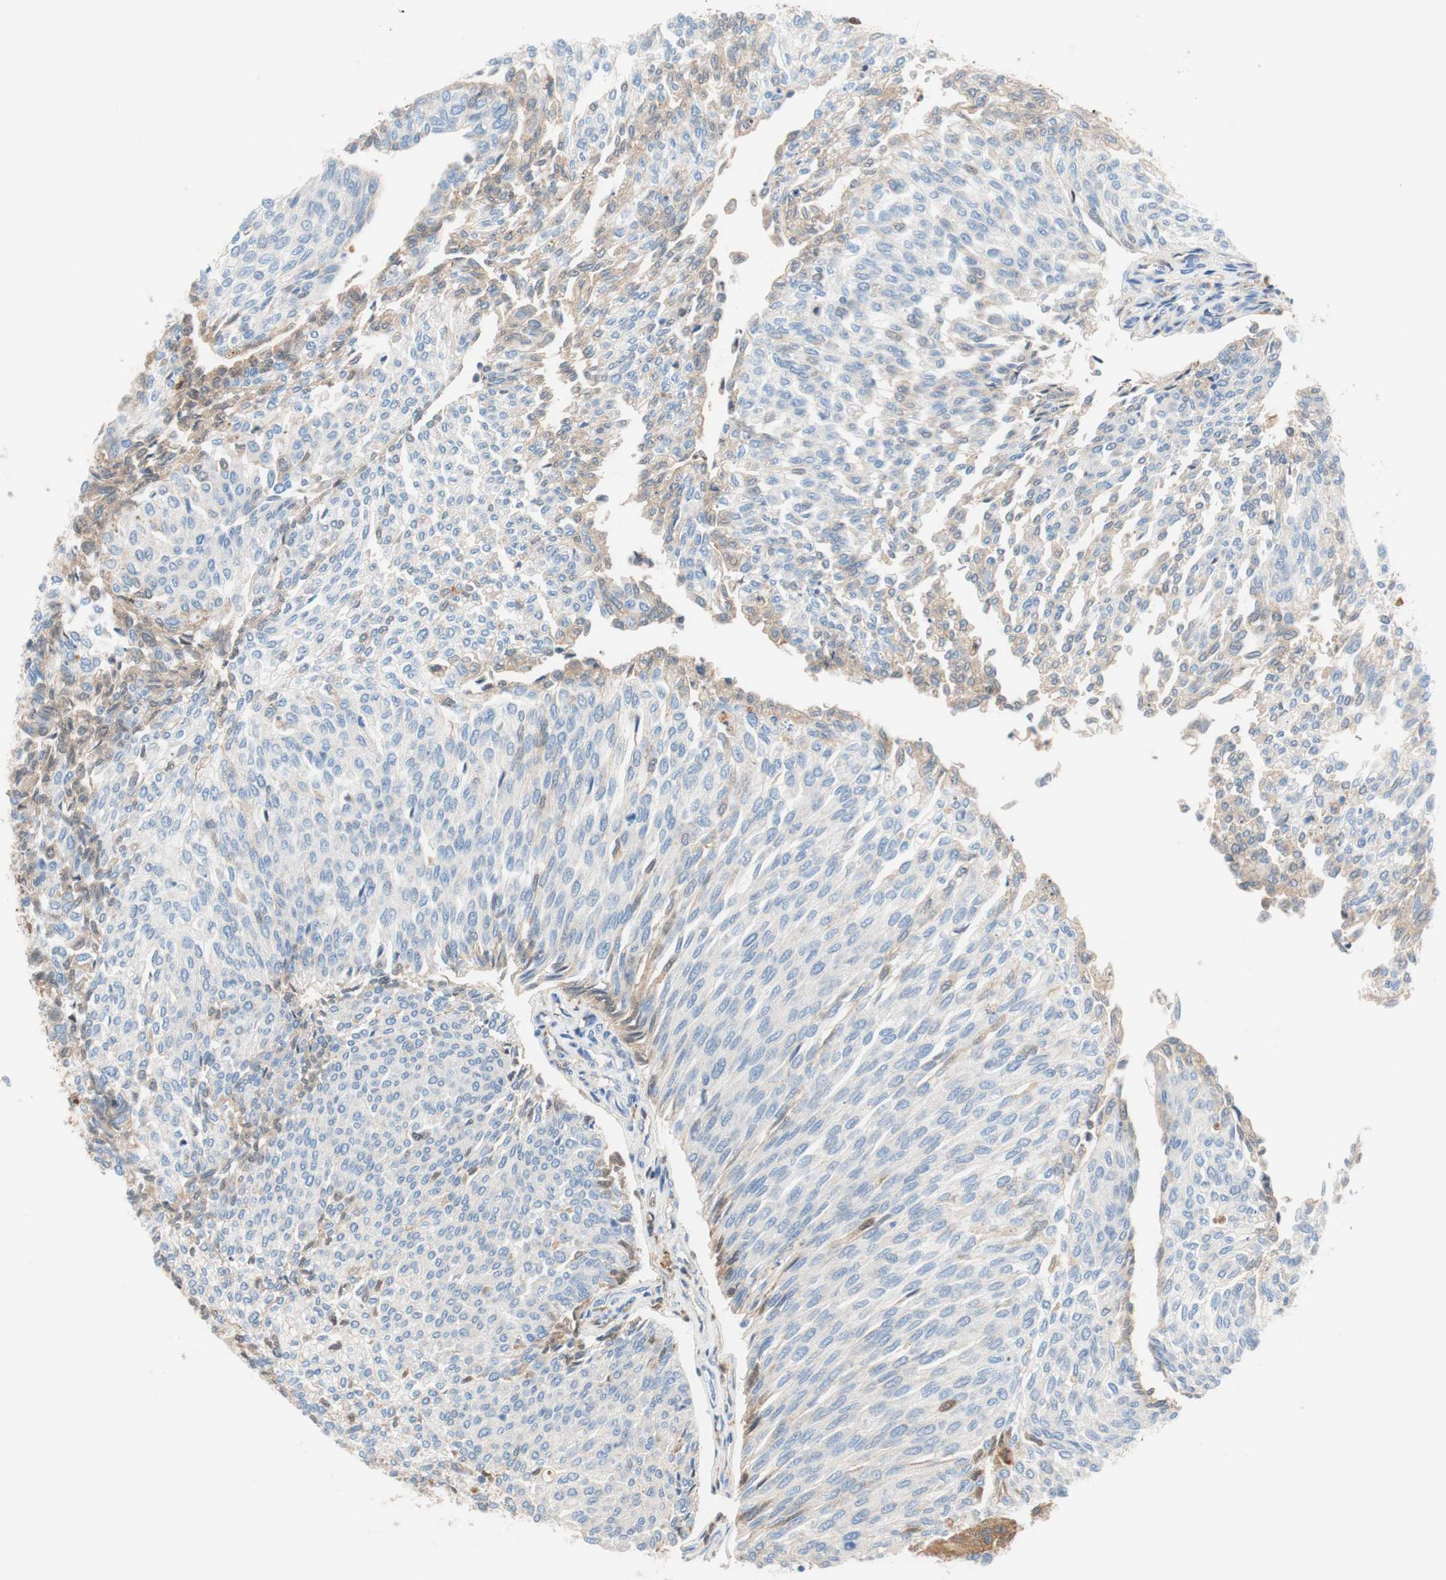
{"staining": {"intensity": "weak", "quantity": "<25%", "location": "cytoplasmic/membranous"}, "tissue": "urothelial cancer", "cell_type": "Tumor cells", "image_type": "cancer", "snomed": [{"axis": "morphology", "description": "Urothelial carcinoma, Low grade"}, {"axis": "topography", "description": "Urinary bladder"}], "caption": "Urothelial carcinoma (low-grade) stained for a protein using immunohistochemistry (IHC) shows no expression tumor cells.", "gene": "RBP4", "patient": {"sex": "female", "age": 79}}